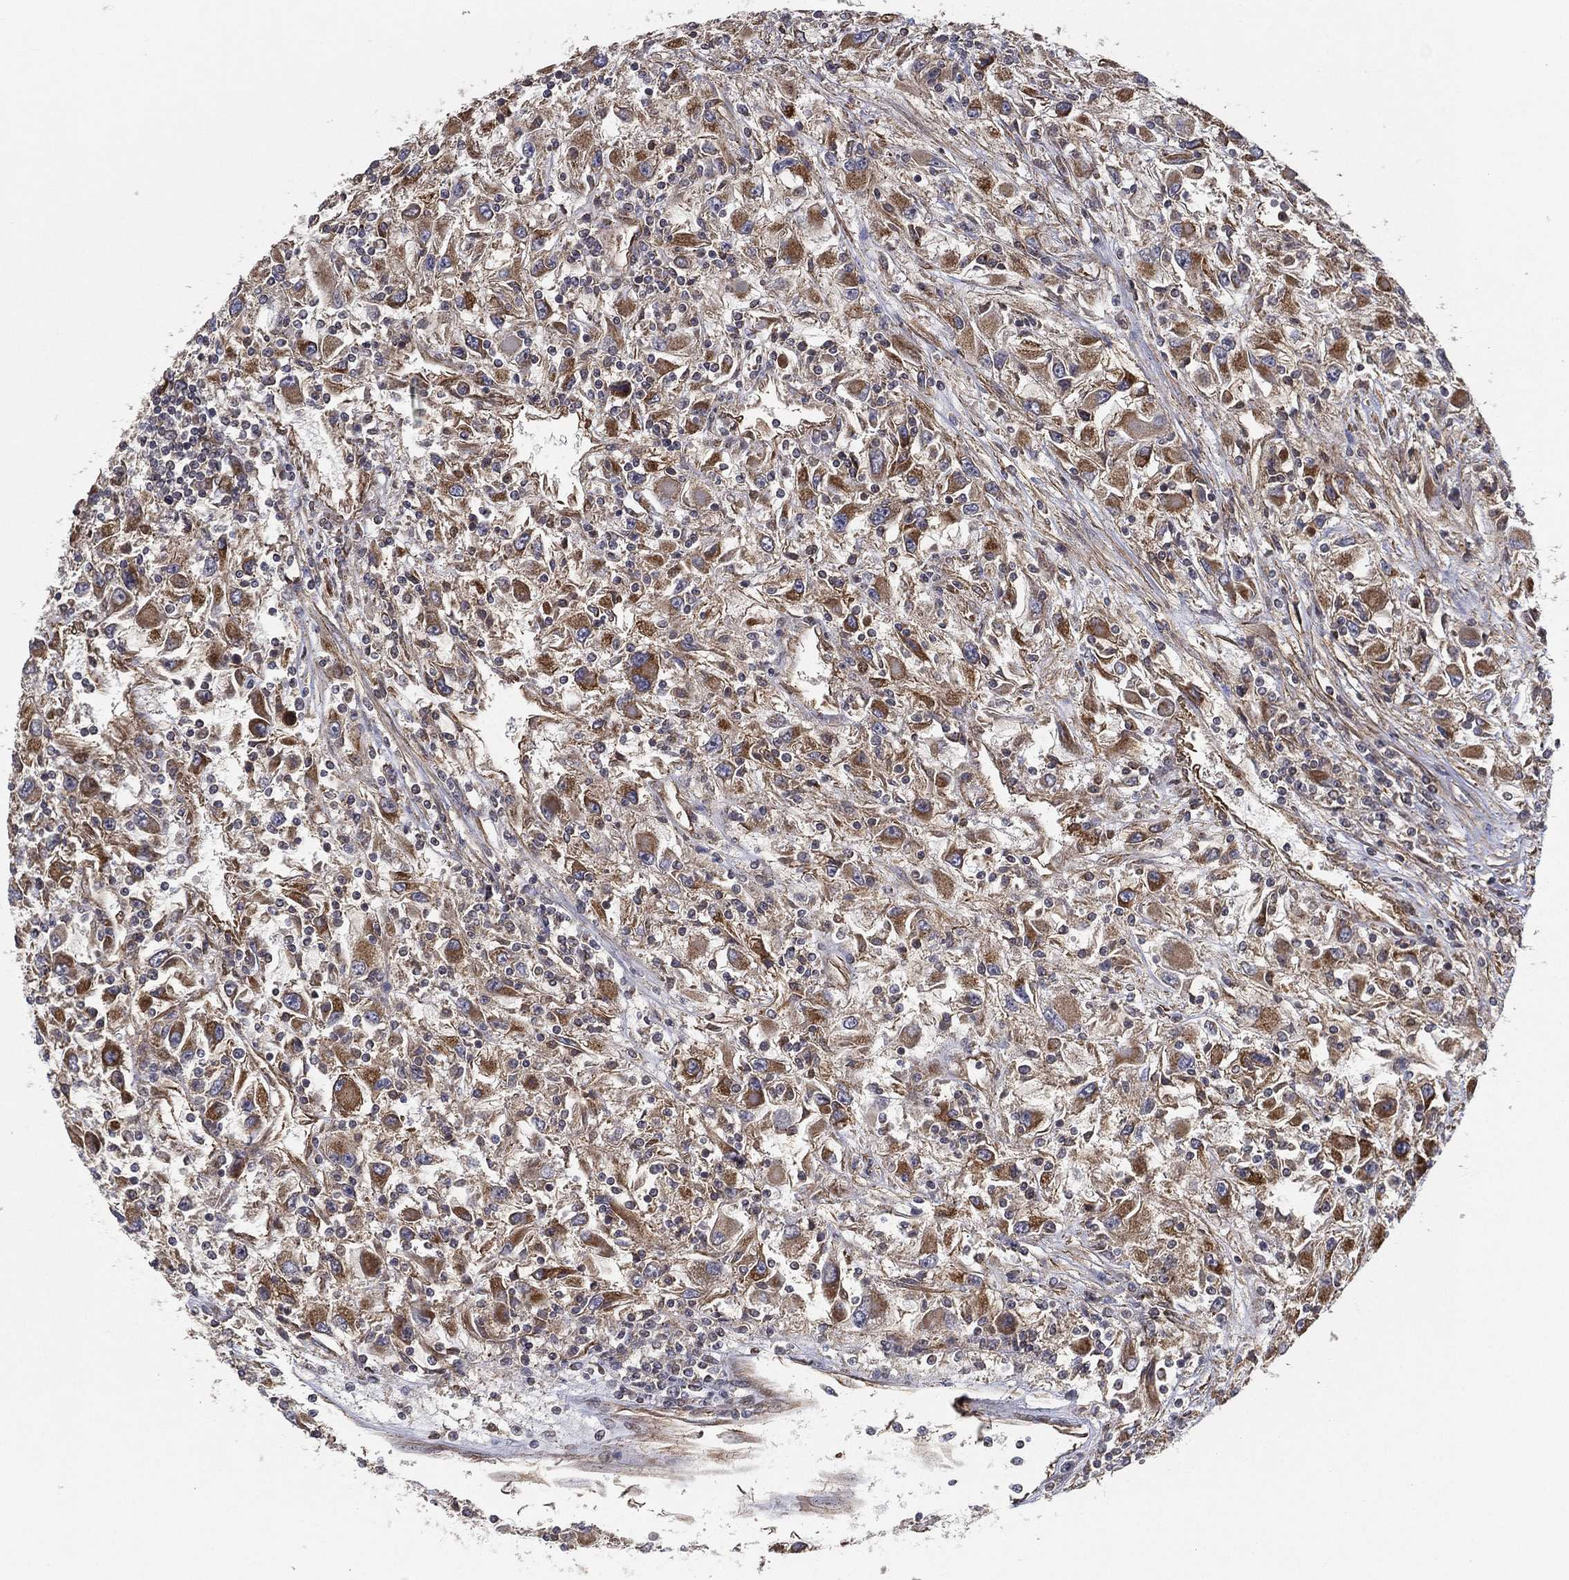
{"staining": {"intensity": "moderate", "quantity": "25%-75%", "location": "cytoplasmic/membranous"}, "tissue": "renal cancer", "cell_type": "Tumor cells", "image_type": "cancer", "snomed": [{"axis": "morphology", "description": "Adenocarcinoma, NOS"}, {"axis": "topography", "description": "Kidney"}], "caption": "DAB (3,3'-diaminobenzidine) immunohistochemical staining of human renal cancer demonstrates moderate cytoplasmic/membranous protein expression in about 25%-75% of tumor cells.", "gene": "UACA", "patient": {"sex": "female", "age": 67}}